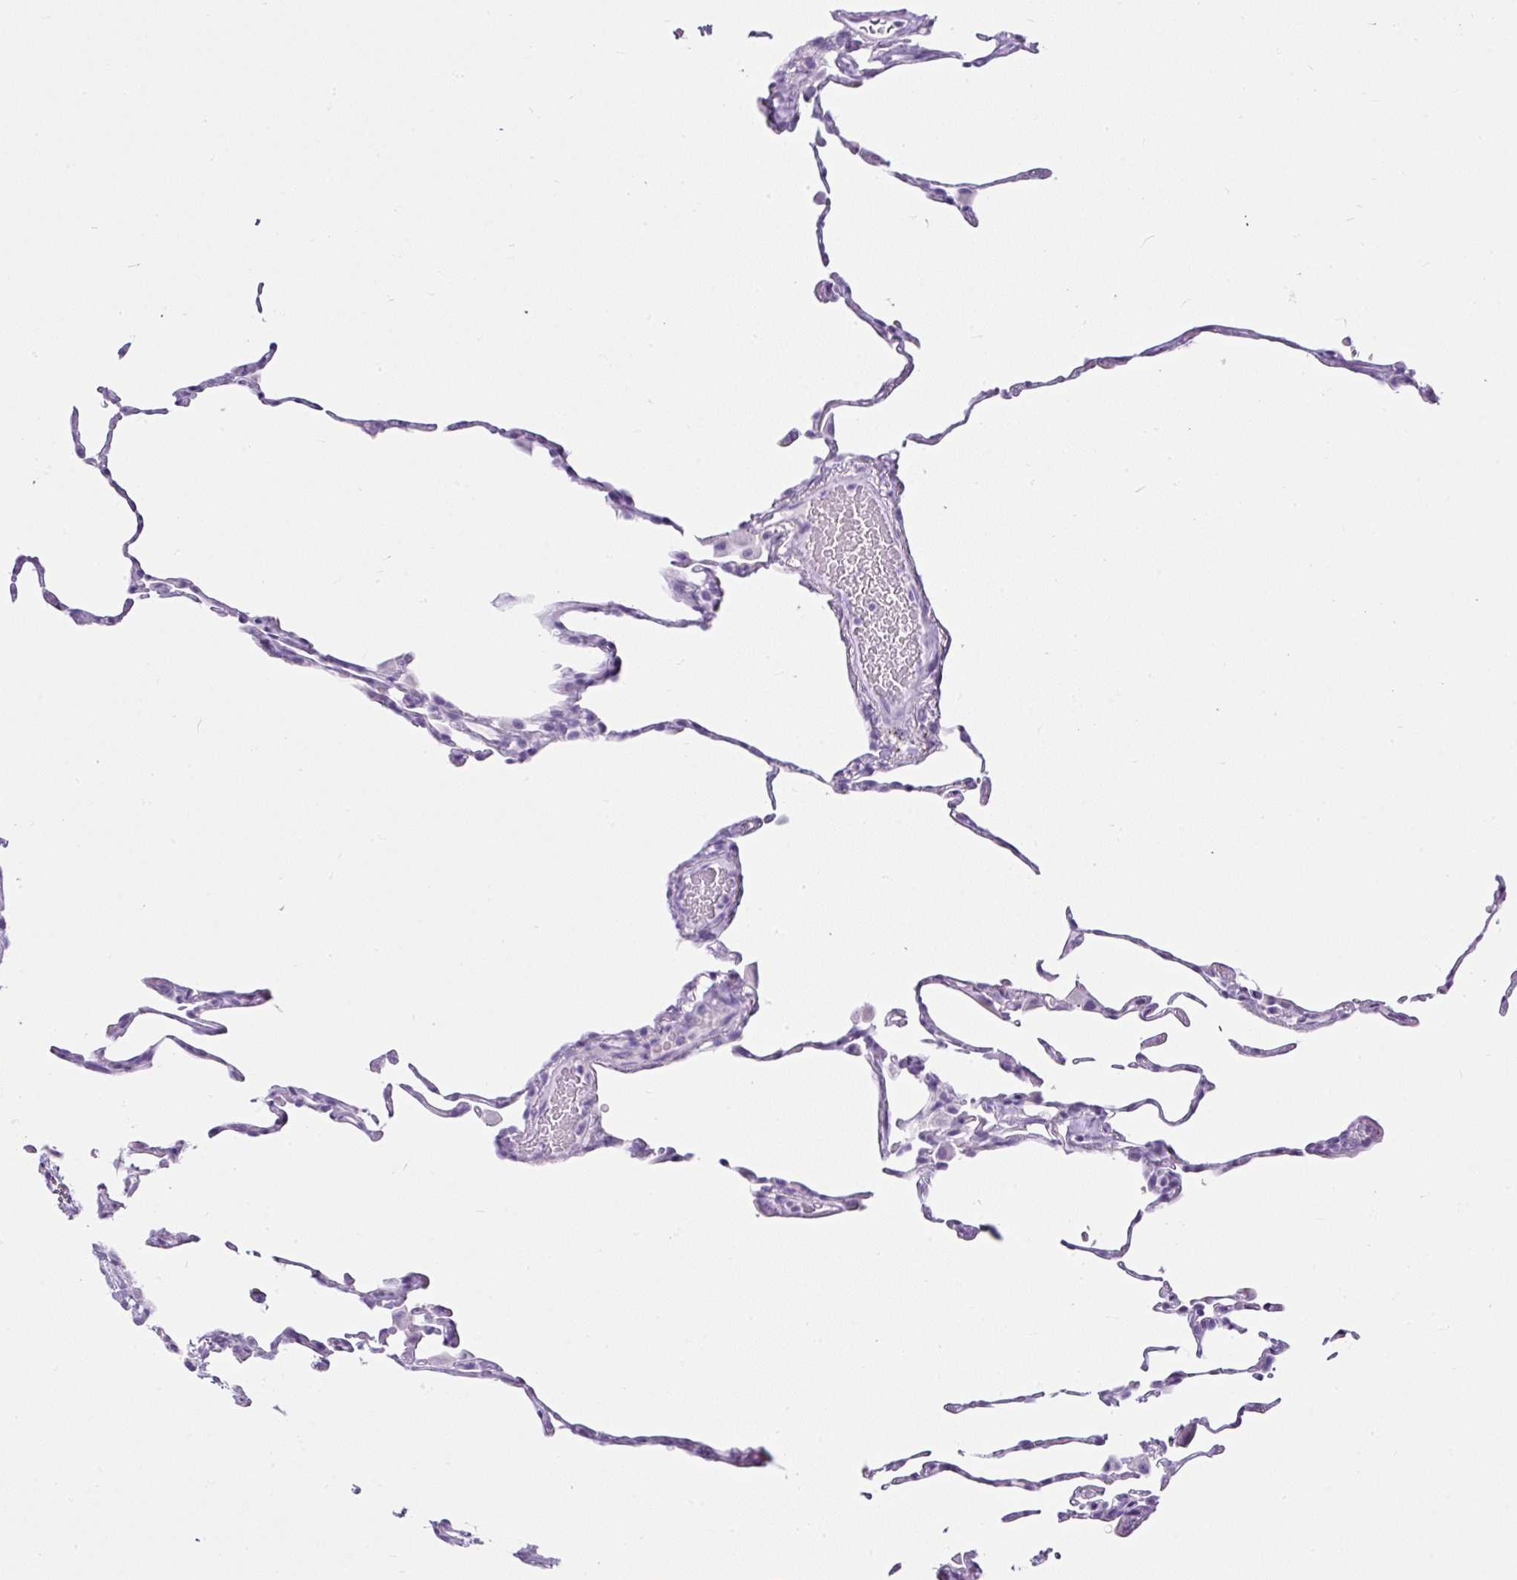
{"staining": {"intensity": "negative", "quantity": "none", "location": "none"}, "tissue": "lung", "cell_type": "Alveolar cells", "image_type": "normal", "snomed": [{"axis": "morphology", "description": "Normal tissue, NOS"}, {"axis": "topography", "description": "Lung"}], "caption": "High magnification brightfield microscopy of normal lung stained with DAB (brown) and counterstained with hematoxylin (blue): alveolar cells show no significant positivity. The staining is performed using DAB (3,3'-diaminobenzidine) brown chromogen with nuclei counter-stained in using hematoxylin.", "gene": "SERPINB3", "patient": {"sex": "female", "age": 57}}